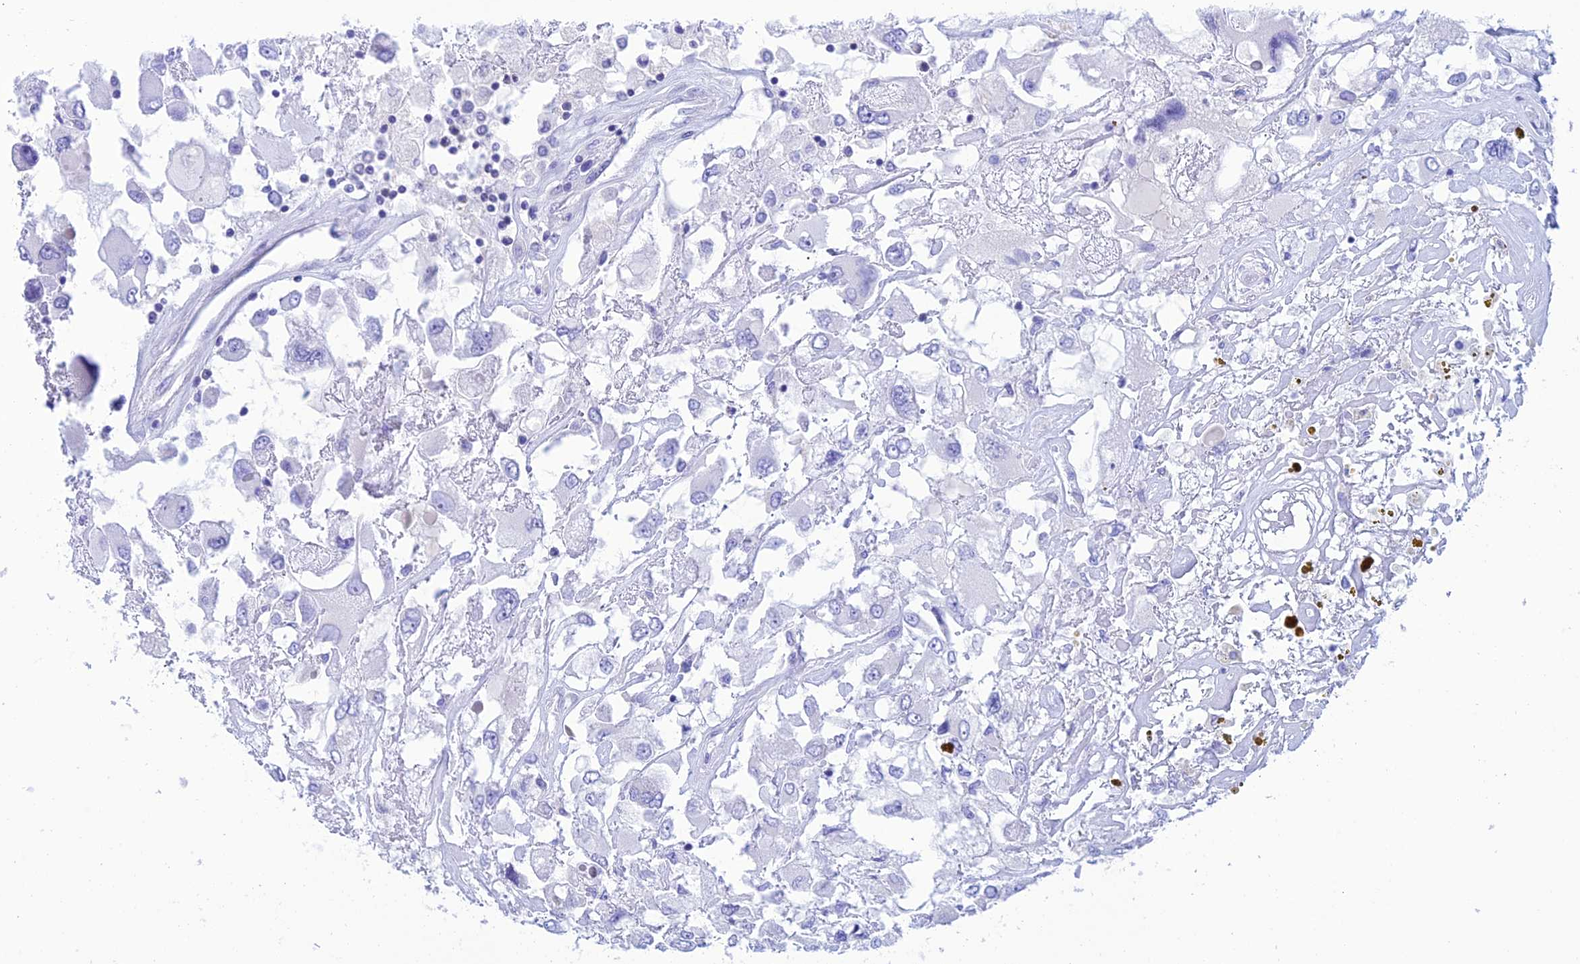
{"staining": {"intensity": "negative", "quantity": "none", "location": "none"}, "tissue": "renal cancer", "cell_type": "Tumor cells", "image_type": "cancer", "snomed": [{"axis": "morphology", "description": "Adenocarcinoma, NOS"}, {"axis": "topography", "description": "Kidney"}], "caption": "Tumor cells are negative for brown protein staining in renal adenocarcinoma.", "gene": "NXPE4", "patient": {"sex": "female", "age": 52}}